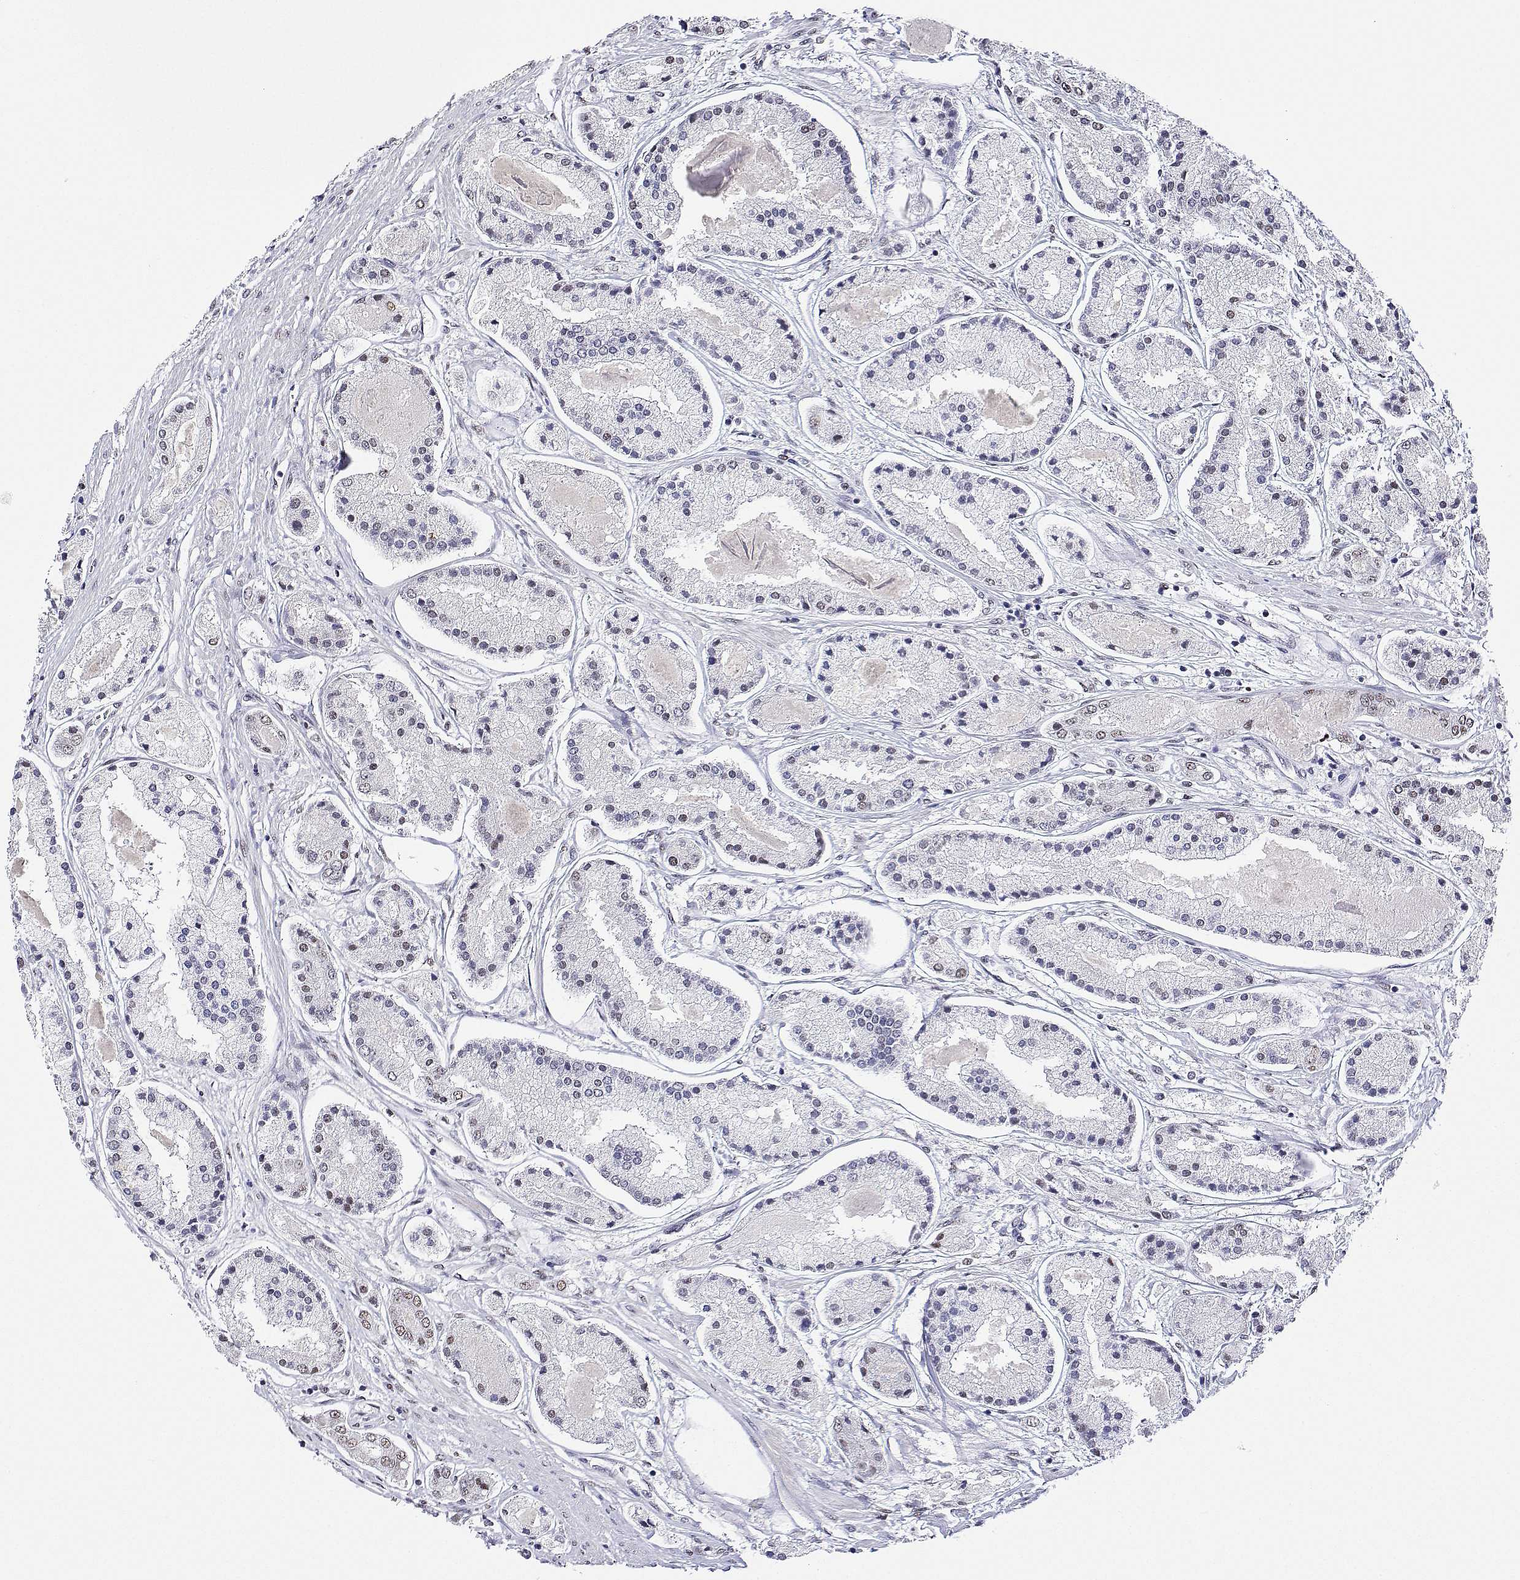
{"staining": {"intensity": "weak", "quantity": "25%-75%", "location": "nuclear"}, "tissue": "prostate cancer", "cell_type": "Tumor cells", "image_type": "cancer", "snomed": [{"axis": "morphology", "description": "Adenocarcinoma, High grade"}, {"axis": "topography", "description": "Prostate"}], "caption": "Weak nuclear positivity for a protein is present in approximately 25%-75% of tumor cells of prostate cancer using immunohistochemistry (IHC).", "gene": "ADAR", "patient": {"sex": "male", "age": 71}}